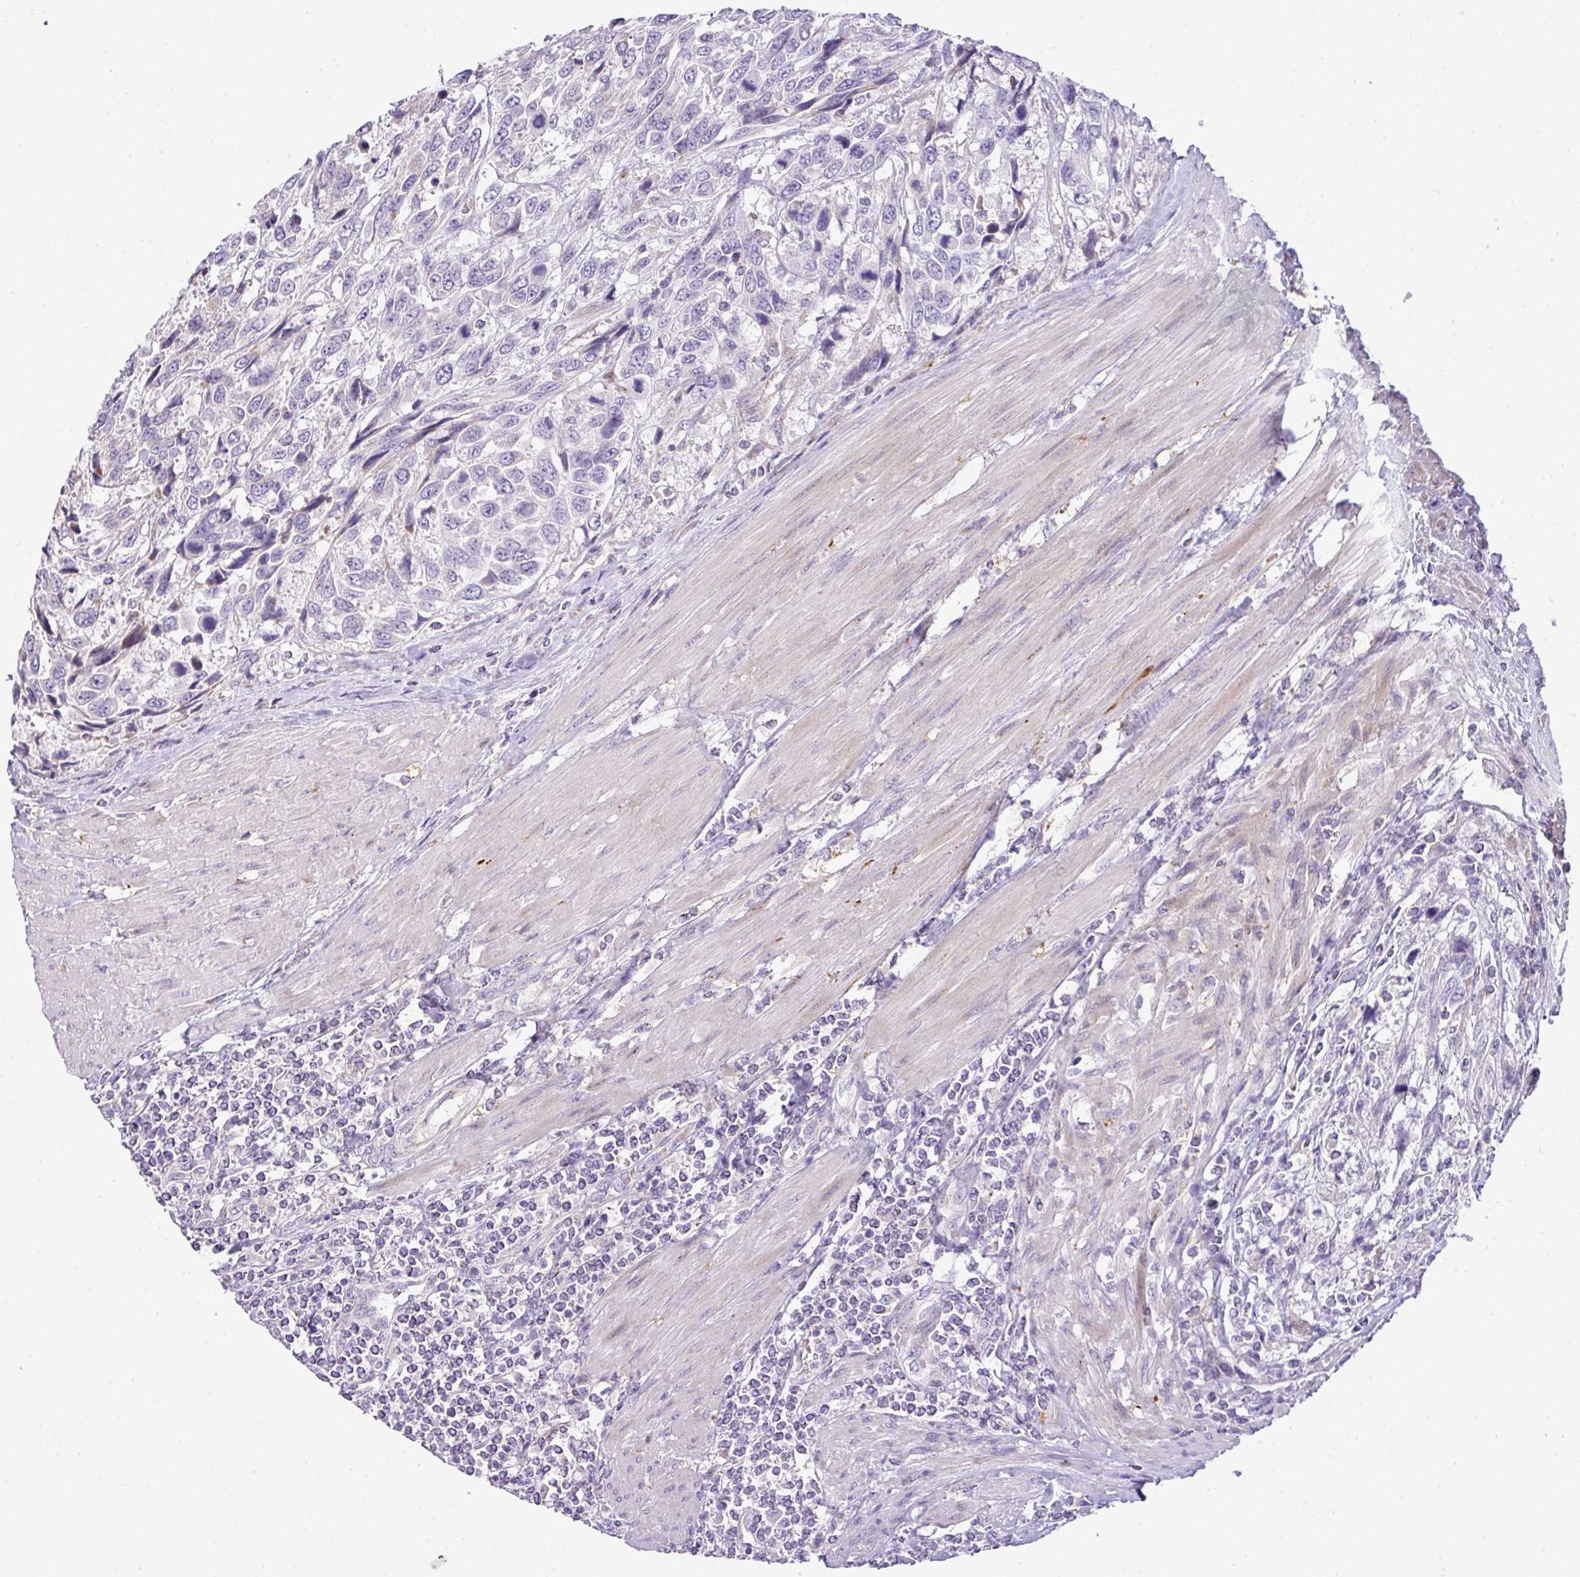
{"staining": {"intensity": "negative", "quantity": "none", "location": "none"}, "tissue": "urothelial cancer", "cell_type": "Tumor cells", "image_type": "cancer", "snomed": [{"axis": "morphology", "description": "Urothelial carcinoma, High grade"}, {"axis": "topography", "description": "Urinary bladder"}], "caption": "A high-resolution photomicrograph shows immunohistochemistry (IHC) staining of urothelial carcinoma (high-grade), which exhibits no significant expression in tumor cells.", "gene": "PIK3R5", "patient": {"sex": "female", "age": 70}}